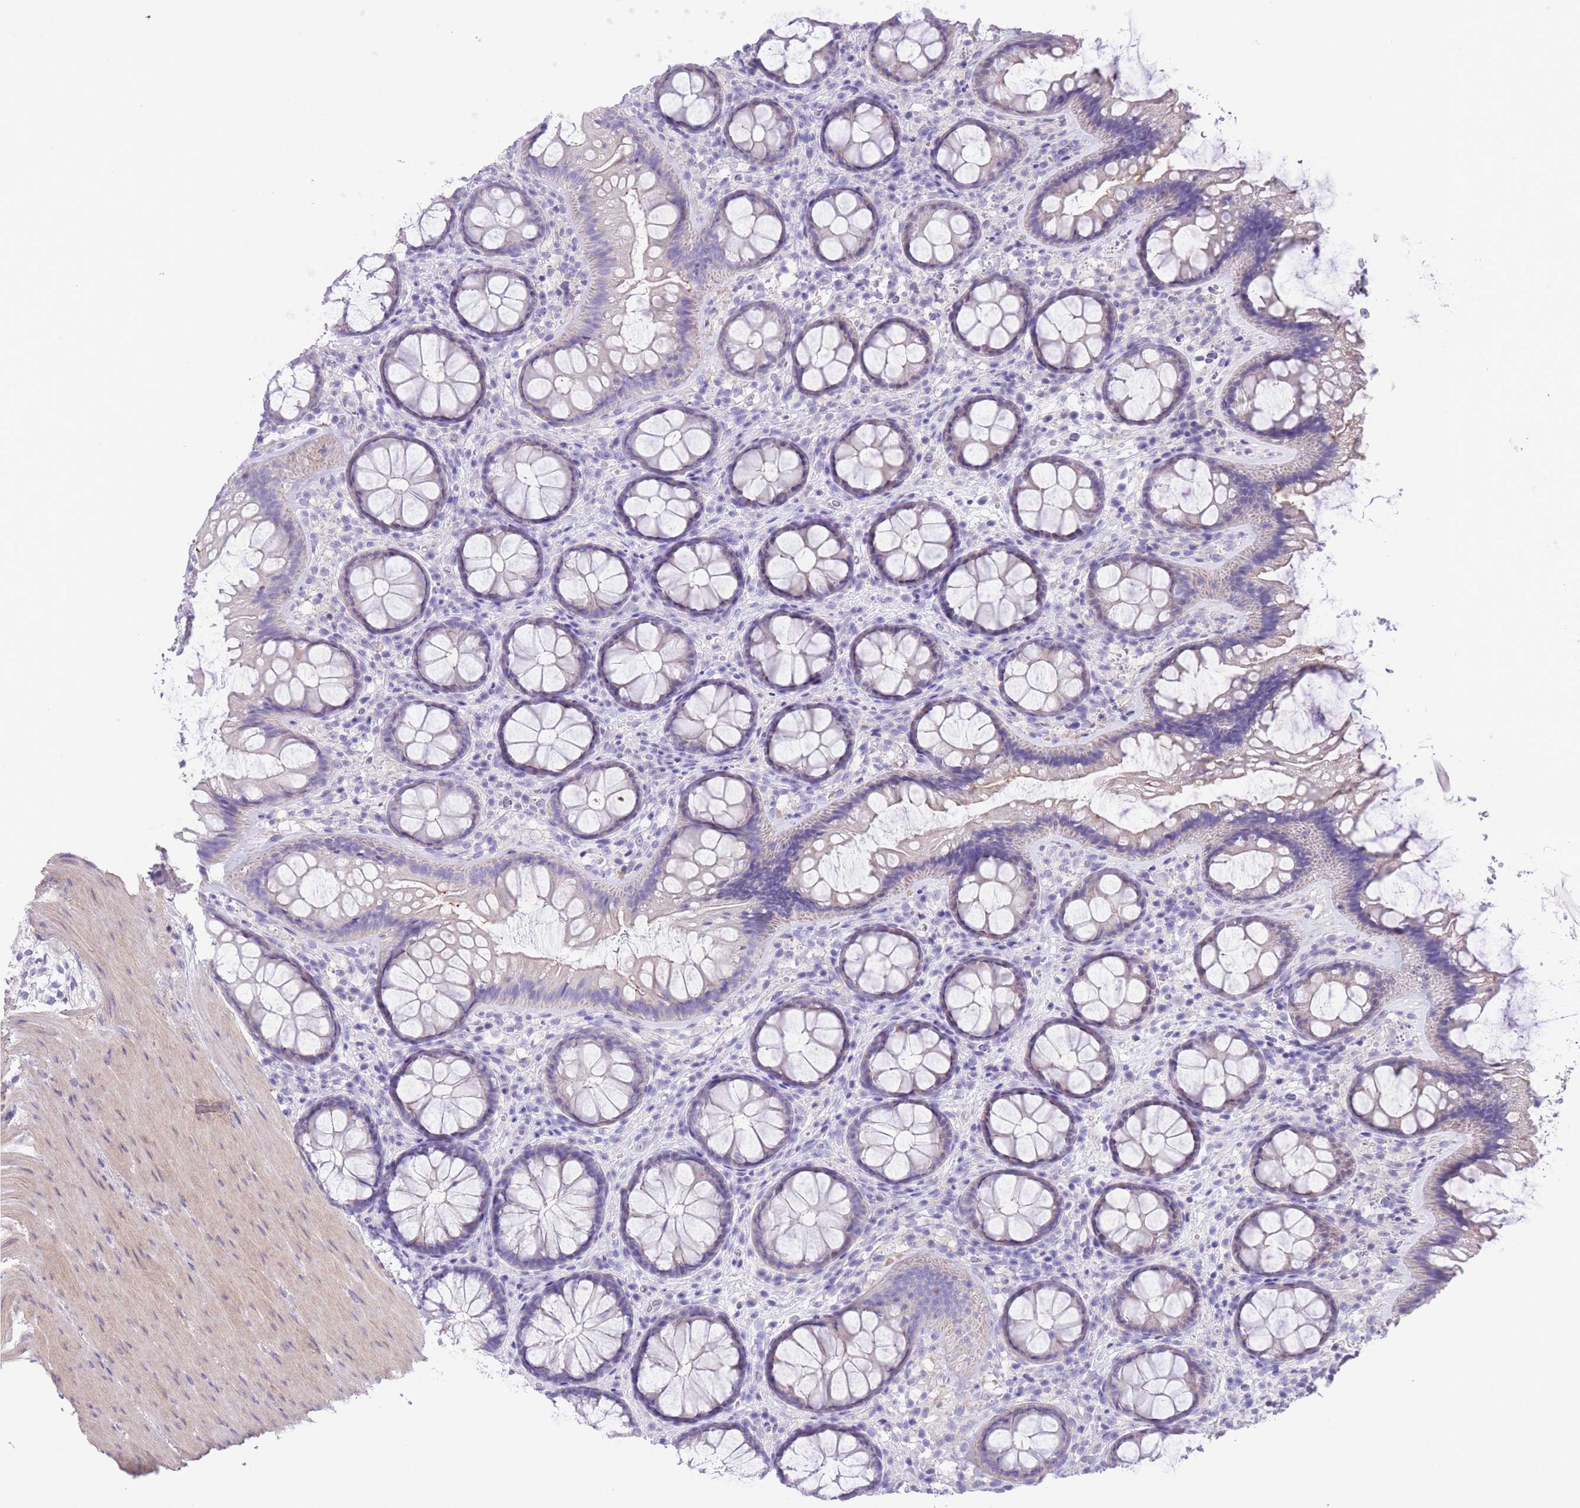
{"staining": {"intensity": "negative", "quantity": "none", "location": "none"}, "tissue": "colon", "cell_type": "Endothelial cells", "image_type": "normal", "snomed": [{"axis": "morphology", "description": "Normal tissue, NOS"}, {"axis": "topography", "description": "Colon"}], "caption": "DAB immunohistochemical staining of benign human colon shows no significant expression in endothelial cells.", "gene": "RAI2", "patient": {"sex": "male", "age": 46}}